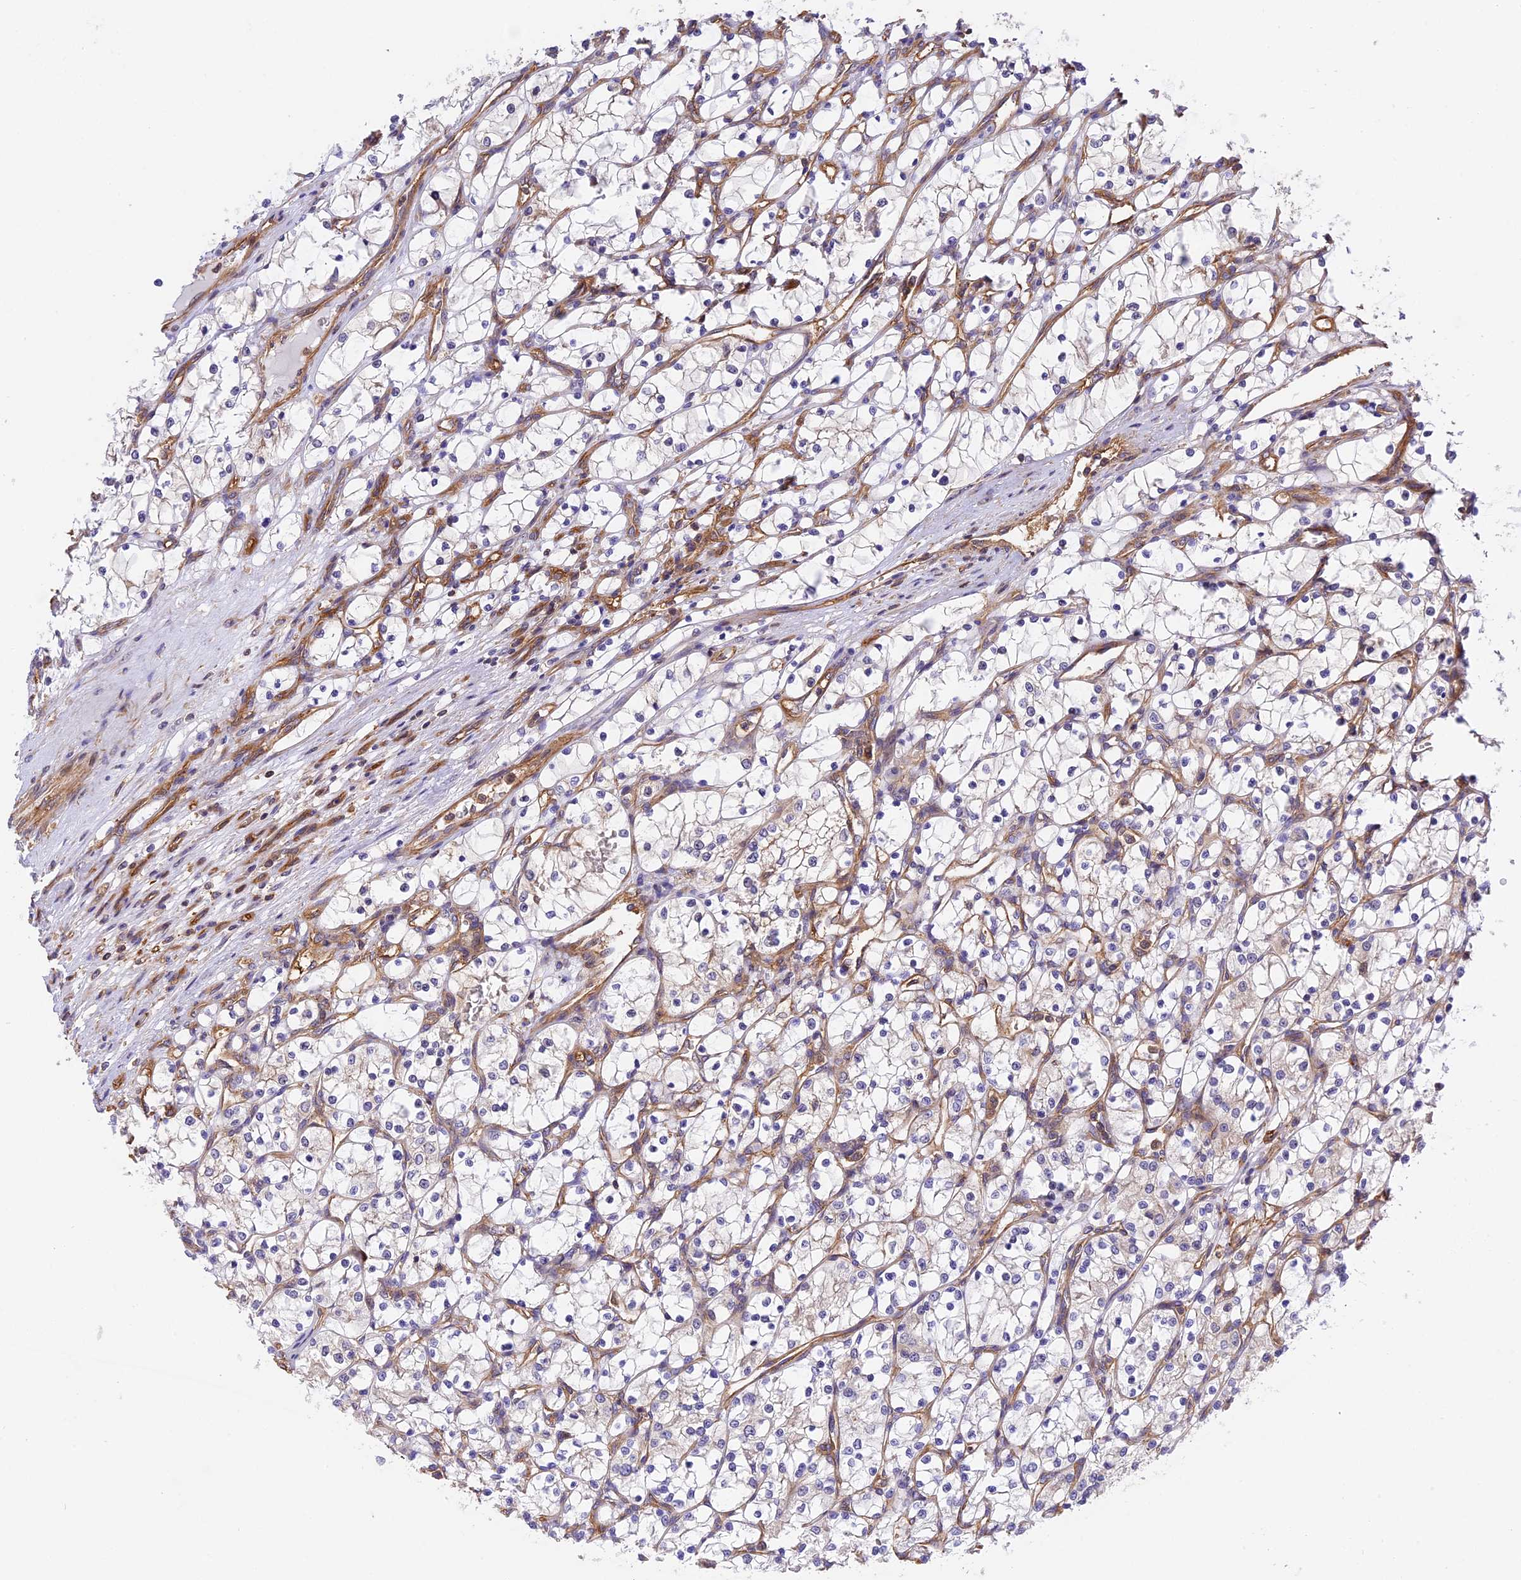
{"staining": {"intensity": "negative", "quantity": "none", "location": "none"}, "tissue": "renal cancer", "cell_type": "Tumor cells", "image_type": "cancer", "snomed": [{"axis": "morphology", "description": "Adenocarcinoma, NOS"}, {"axis": "topography", "description": "Kidney"}], "caption": "Tumor cells are negative for protein expression in human renal cancer. (DAB immunohistochemistry, high magnification).", "gene": "C5orf22", "patient": {"sex": "female", "age": 69}}